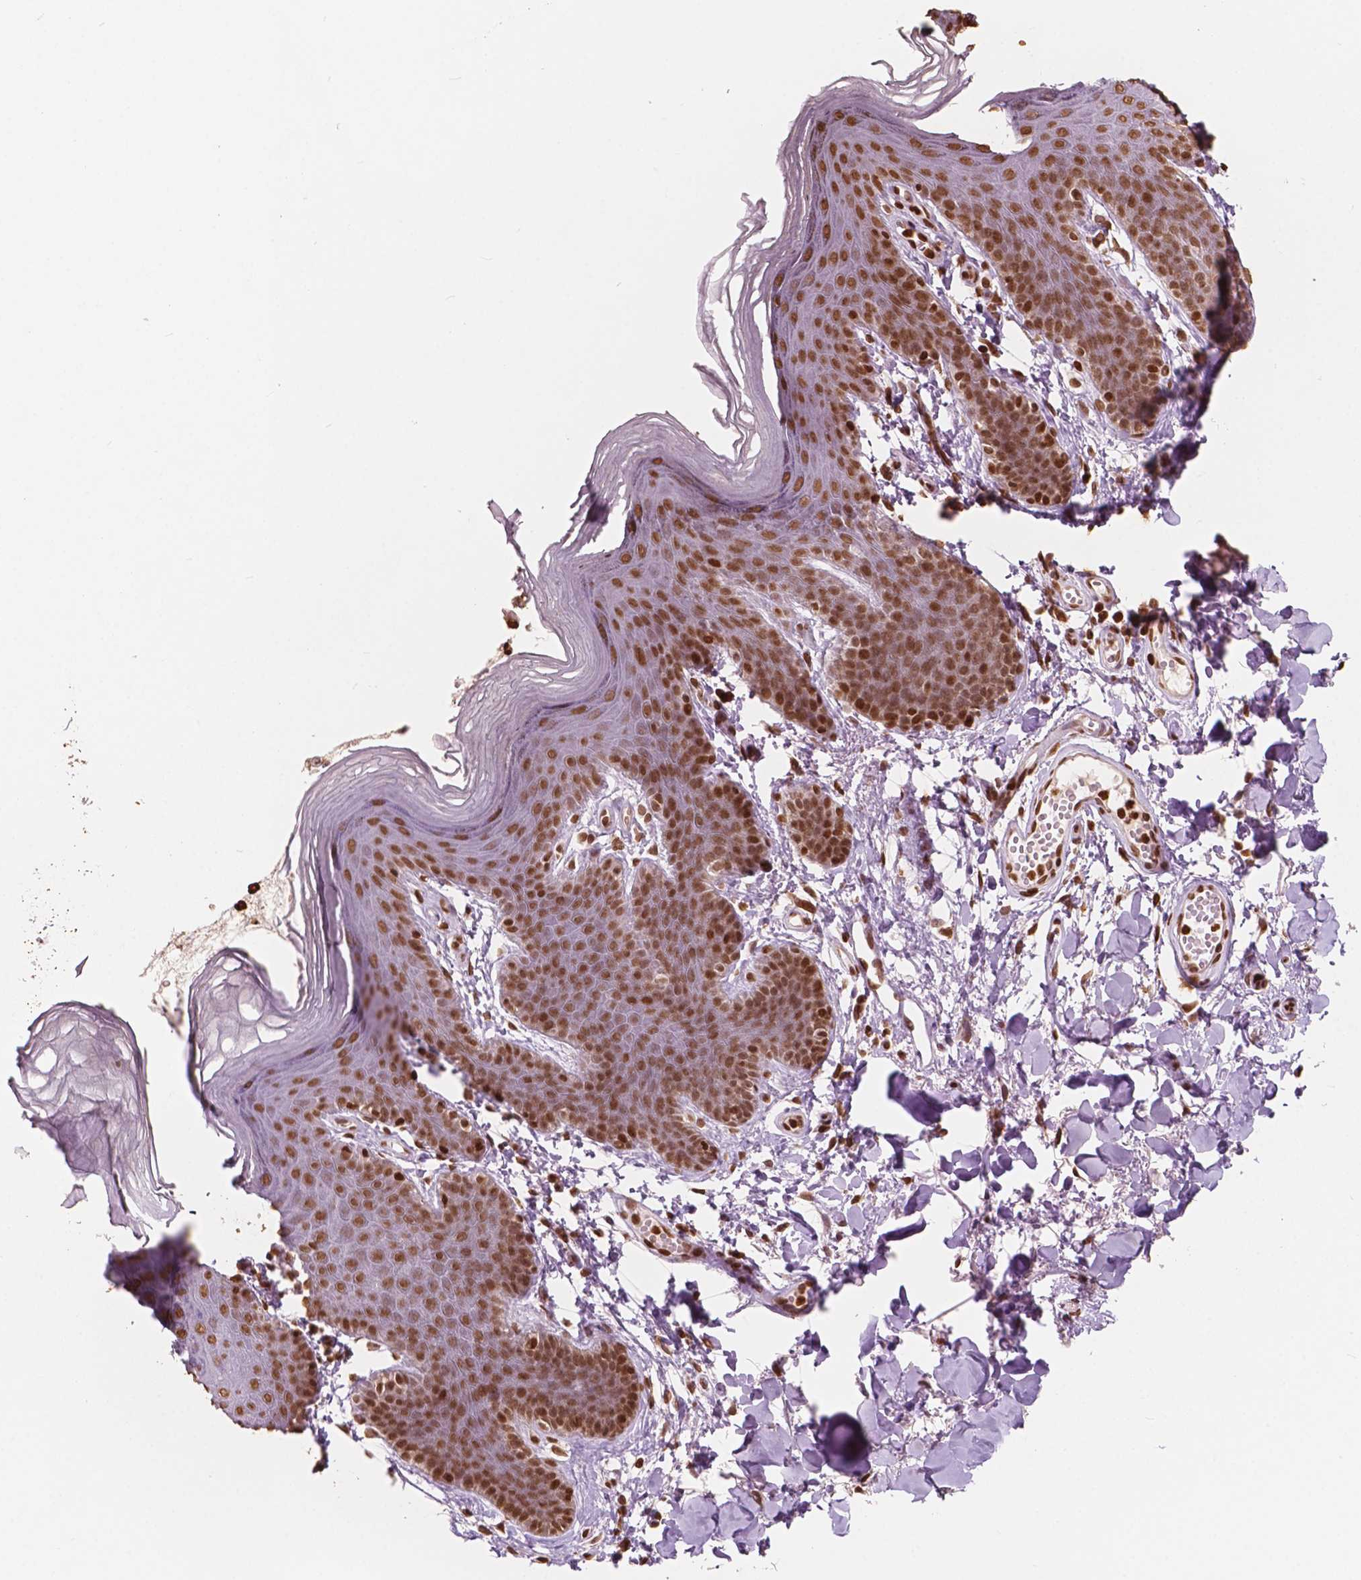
{"staining": {"intensity": "strong", "quantity": ">75%", "location": "nuclear"}, "tissue": "skin", "cell_type": "Epidermal cells", "image_type": "normal", "snomed": [{"axis": "morphology", "description": "Normal tissue, NOS"}, {"axis": "topography", "description": "Anal"}], "caption": "Immunohistochemical staining of unremarkable skin exhibits high levels of strong nuclear positivity in about >75% of epidermal cells.", "gene": "H3C7", "patient": {"sex": "male", "age": 53}}